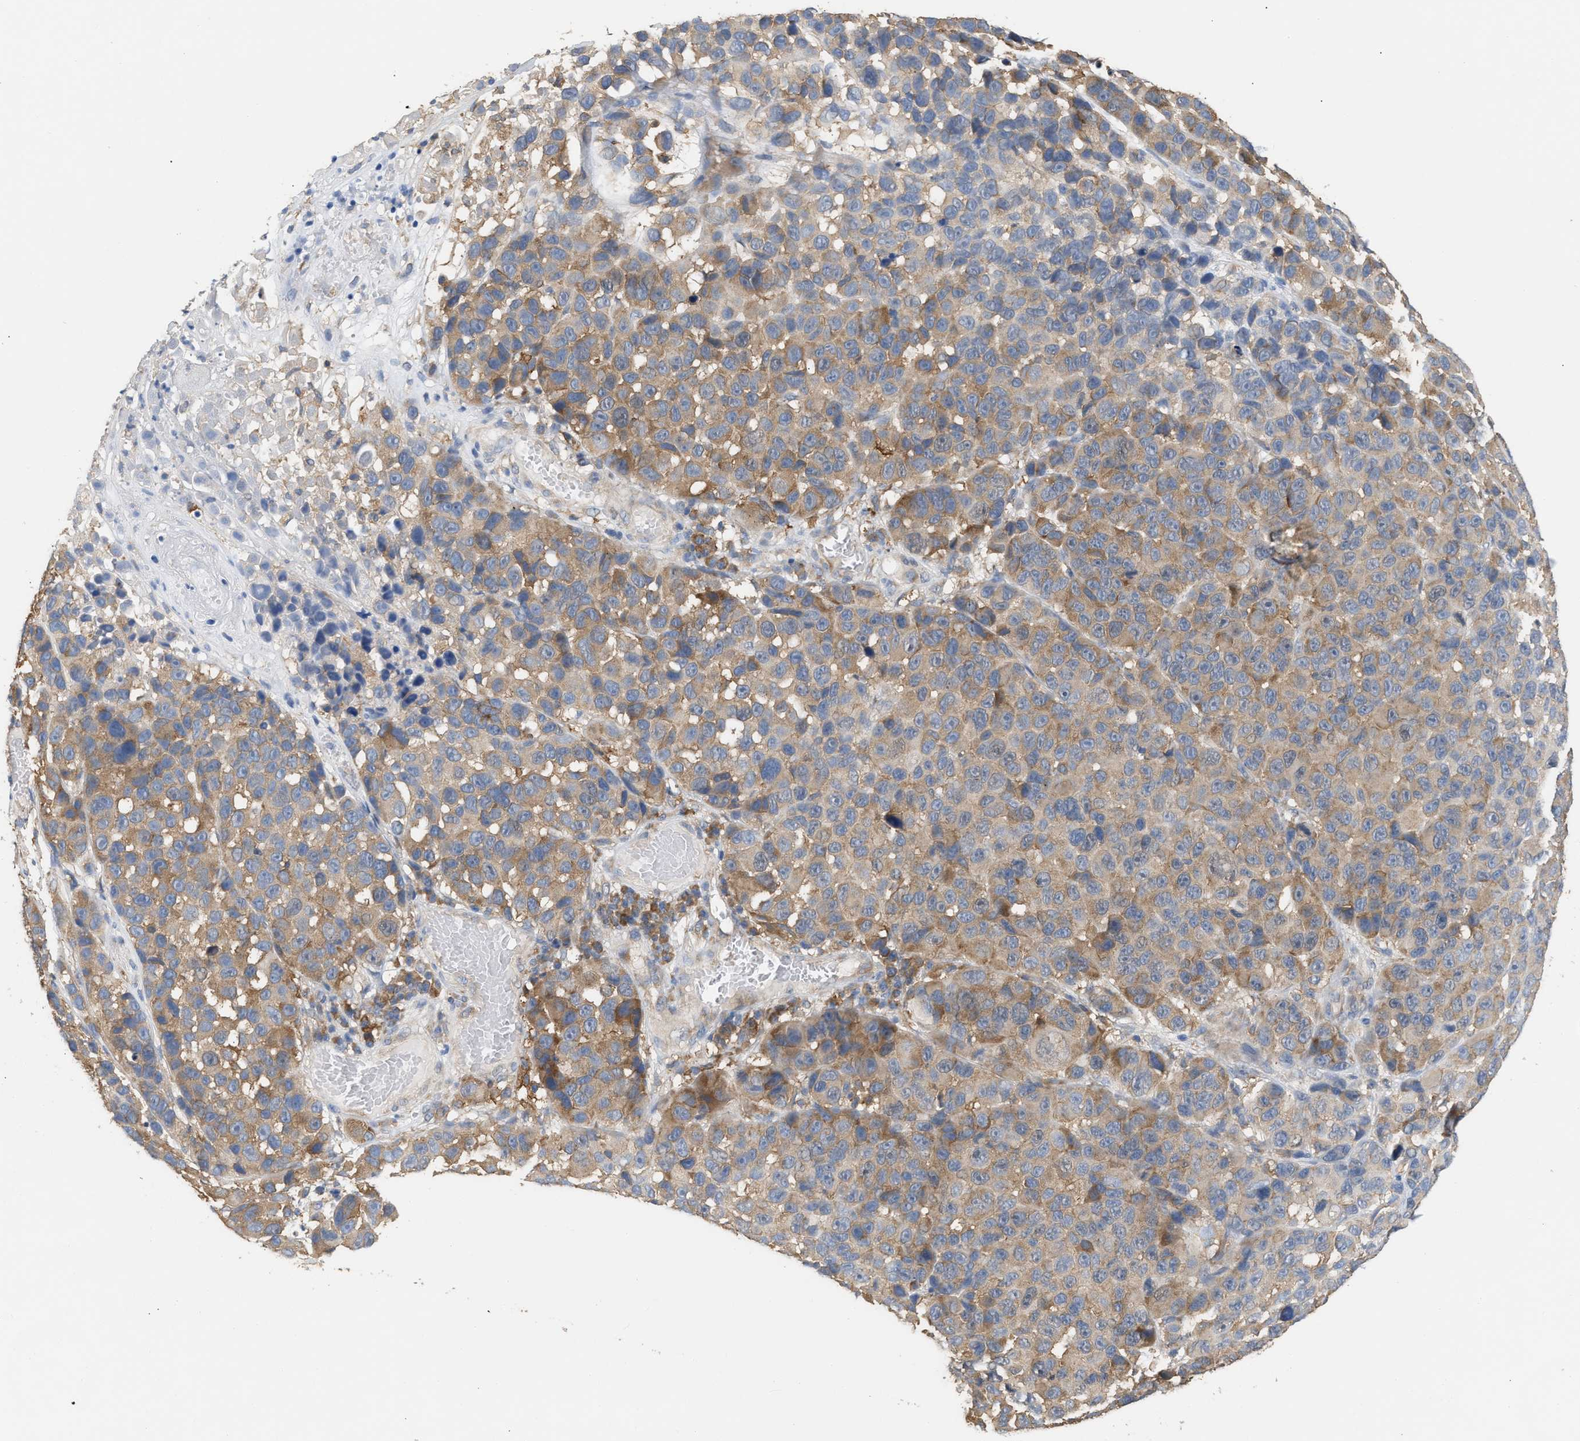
{"staining": {"intensity": "moderate", "quantity": ">75%", "location": "cytoplasmic/membranous"}, "tissue": "melanoma", "cell_type": "Tumor cells", "image_type": "cancer", "snomed": [{"axis": "morphology", "description": "Malignant melanoma, NOS"}, {"axis": "topography", "description": "Skin"}], "caption": "Malignant melanoma stained with a protein marker demonstrates moderate staining in tumor cells.", "gene": "GCN1", "patient": {"sex": "male", "age": 53}}